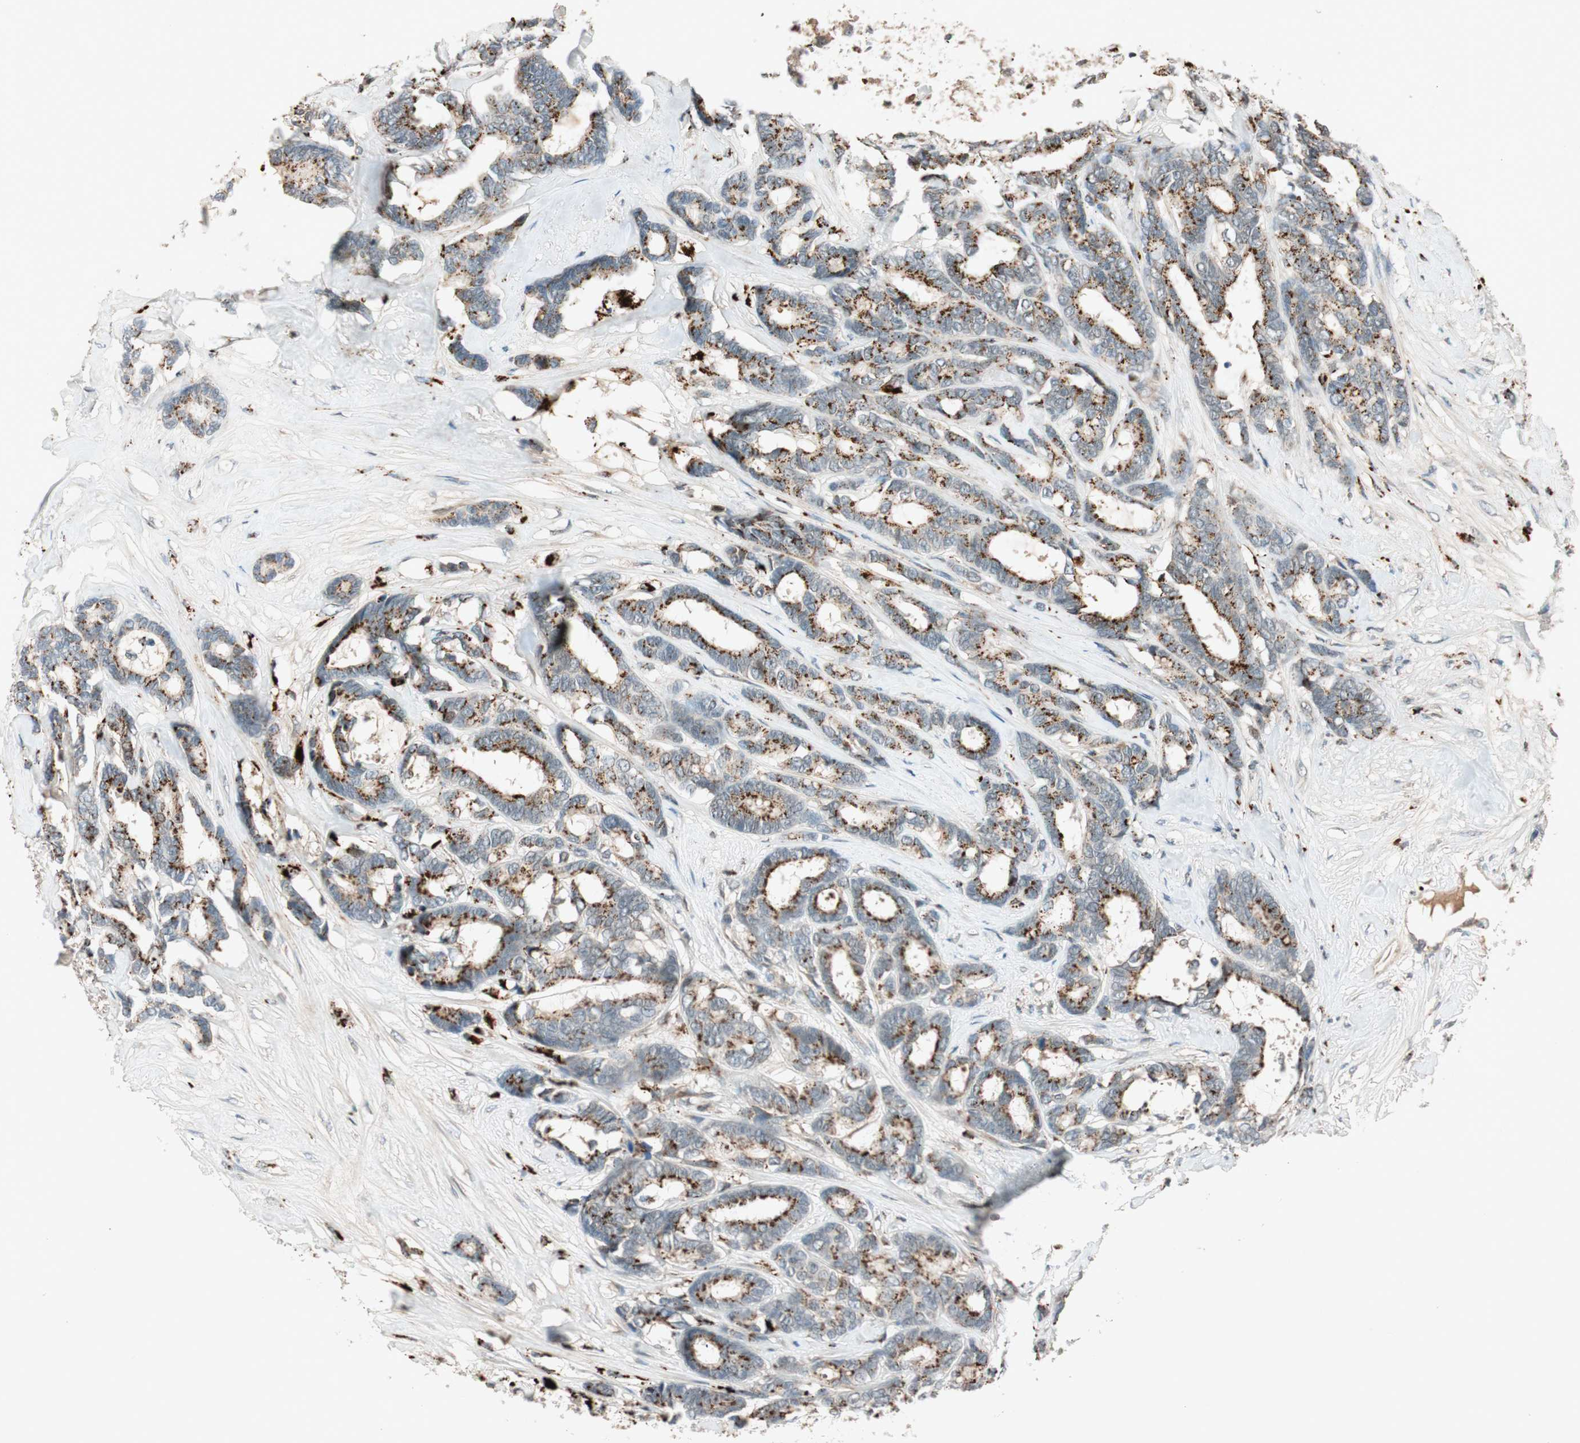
{"staining": {"intensity": "strong", "quantity": ">75%", "location": "cytoplasmic/membranous"}, "tissue": "breast cancer", "cell_type": "Tumor cells", "image_type": "cancer", "snomed": [{"axis": "morphology", "description": "Duct carcinoma"}, {"axis": "topography", "description": "Breast"}], "caption": "Invasive ductal carcinoma (breast) stained with immunohistochemistry reveals strong cytoplasmic/membranous staining in approximately >75% of tumor cells.", "gene": "EPHA6", "patient": {"sex": "female", "age": 87}}